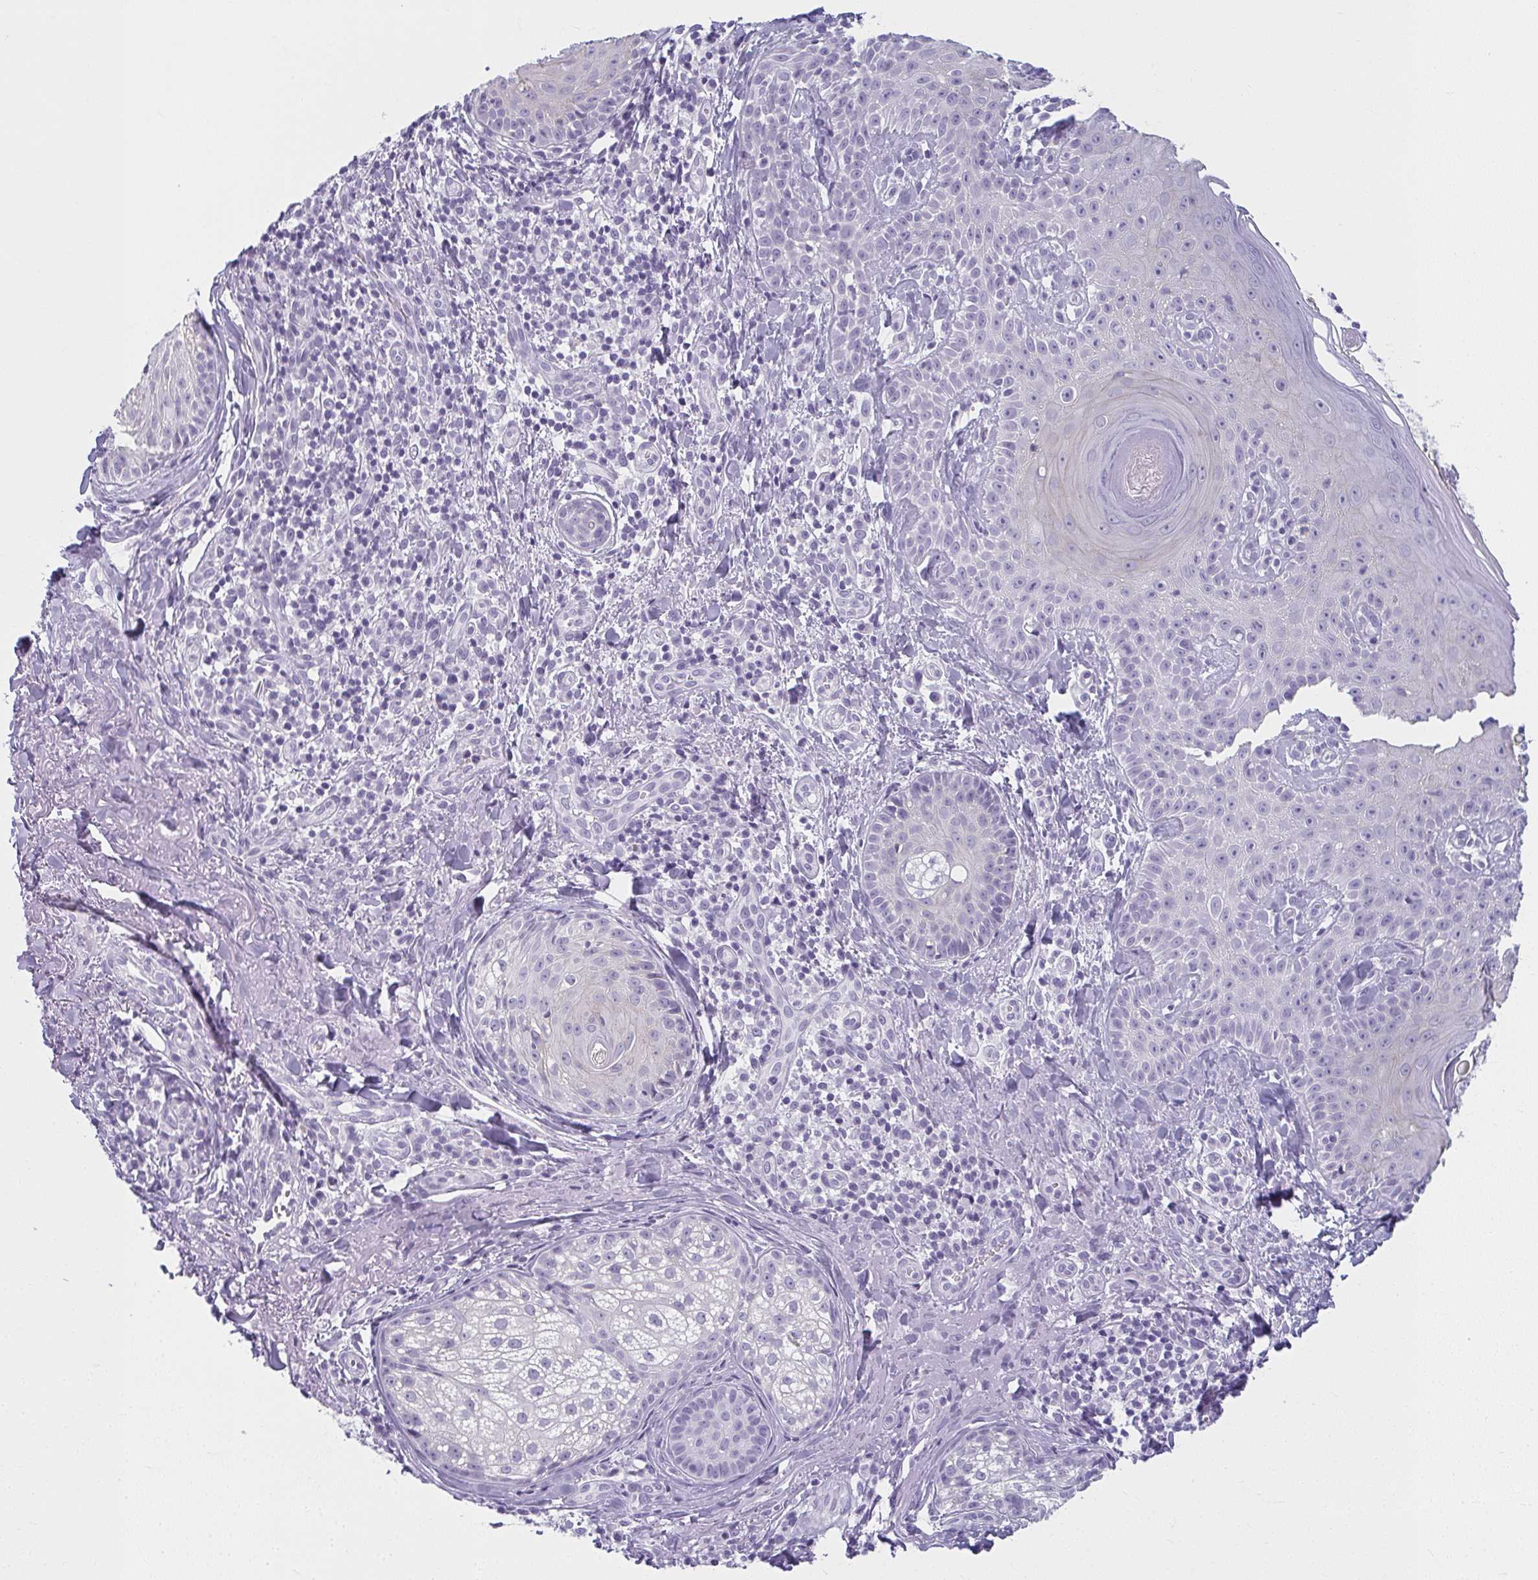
{"staining": {"intensity": "negative", "quantity": "none", "location": "none"}, "tissue": "skin cancer", "cell_type": "Tumor cells", "image_type": "cancer", "snomed": [{"axis": "morphology", "description": "Basal cell carcinoma"}, {"axis": "topography", "description": "Skin"}], "caption": "Basal cell carcinoma (skin) was stained to show a protein in brown. There is no significant staining in tumor cells. (DAB immunohistochemistry (IHC), high magnification).", "gene": "MOBP", "patient": {"sex": "male", "age": 65}}